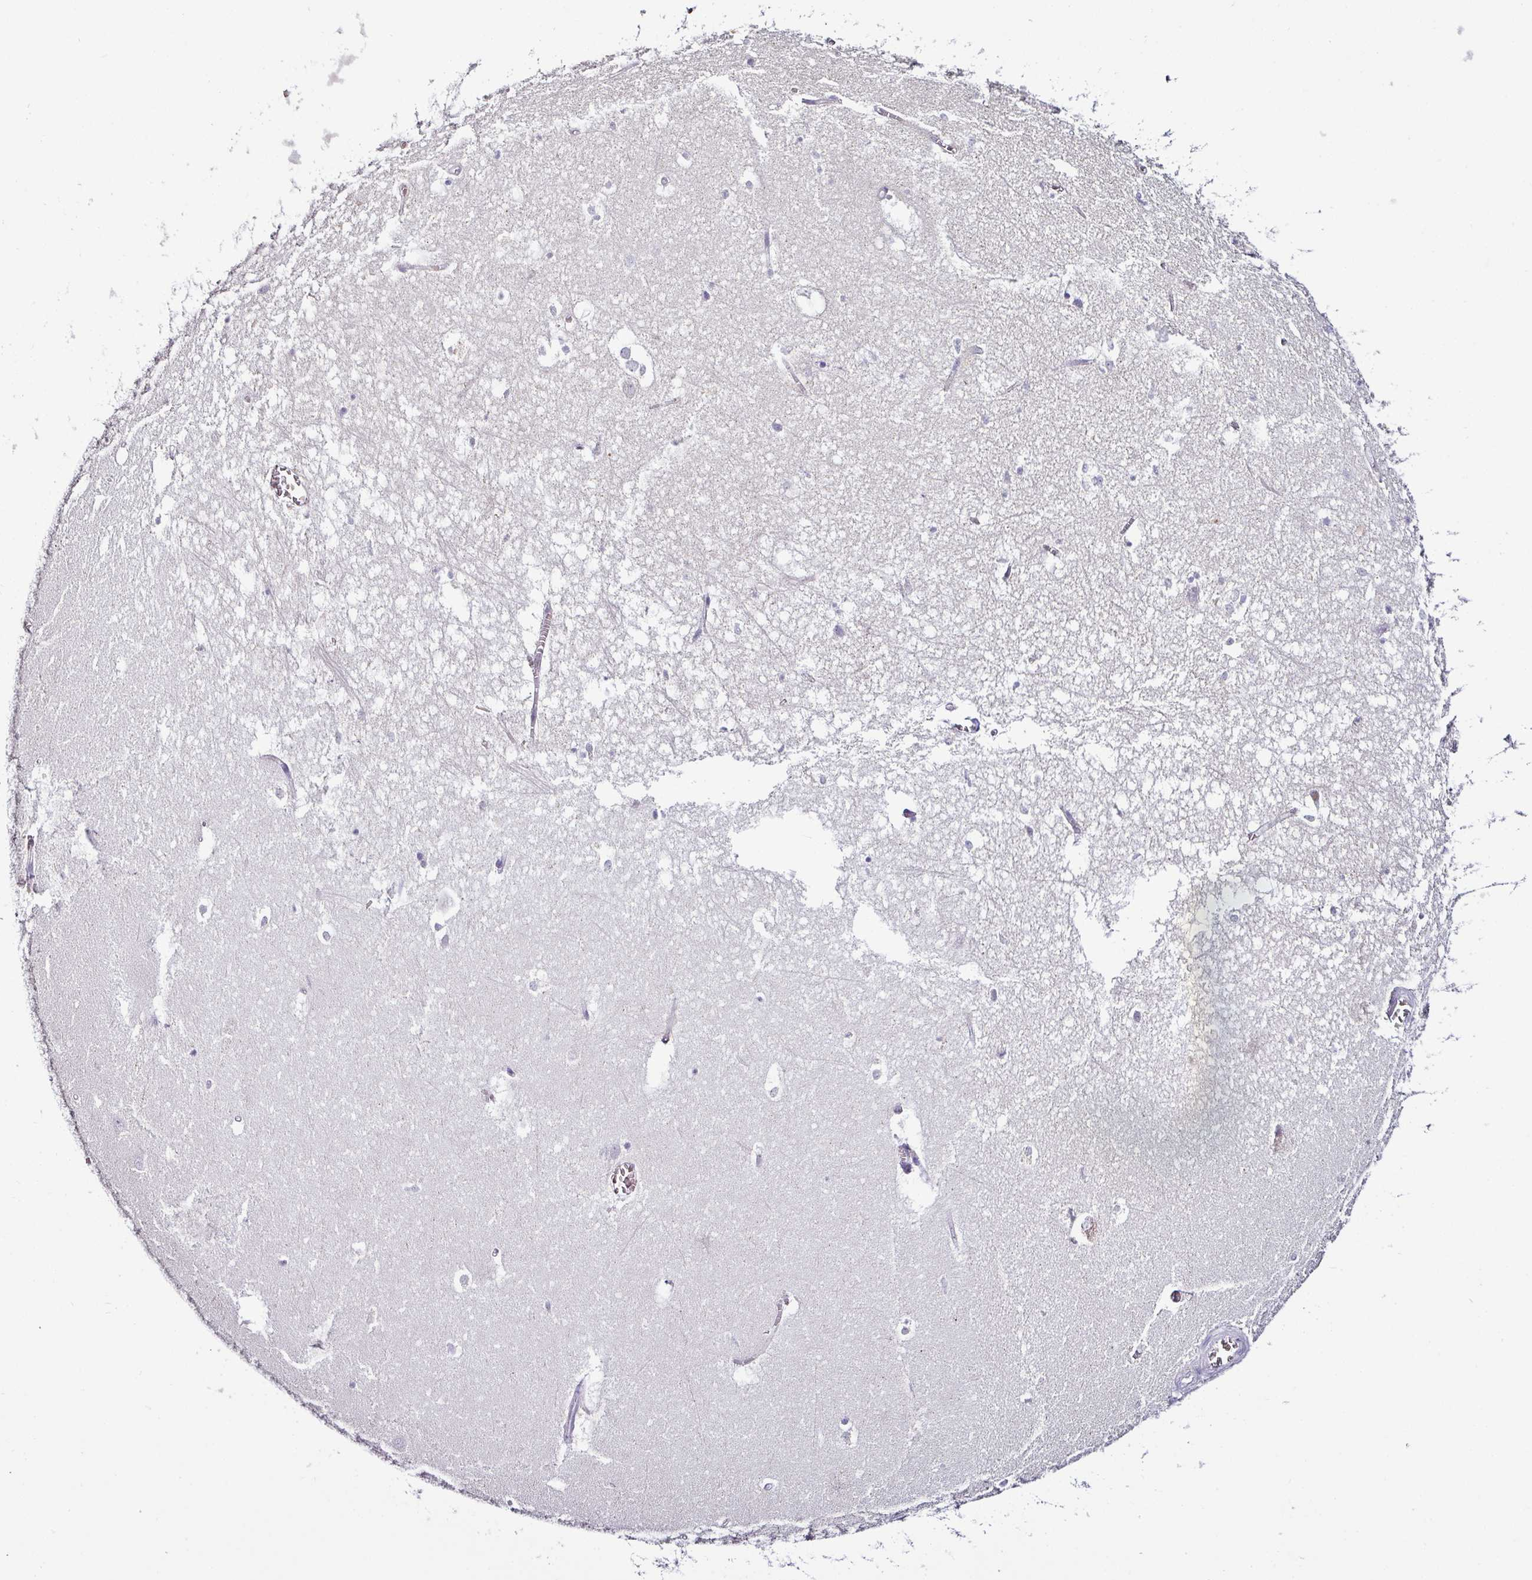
{"staining": {"intensity": "negative", "quantity": "none", "location": "none"}, "tissue": "hippocampus", "cell_type": "Glial cells", "image_type": "normal", "snomed": [{"axis": "morphology", "description": "Normal tissue, NOS"}, {"axis": "topography", "description": "Hippocampus"}], "caption": "A photomicrograph of human hippocampus is negative for staining in glial cells. Brightfield microscopy of IHC stained with DAB (brown) and hematoxylin (blue), captured at high magnification.", "gene": "NAPSA", "patient": {"sex": "female", "age": 64}}